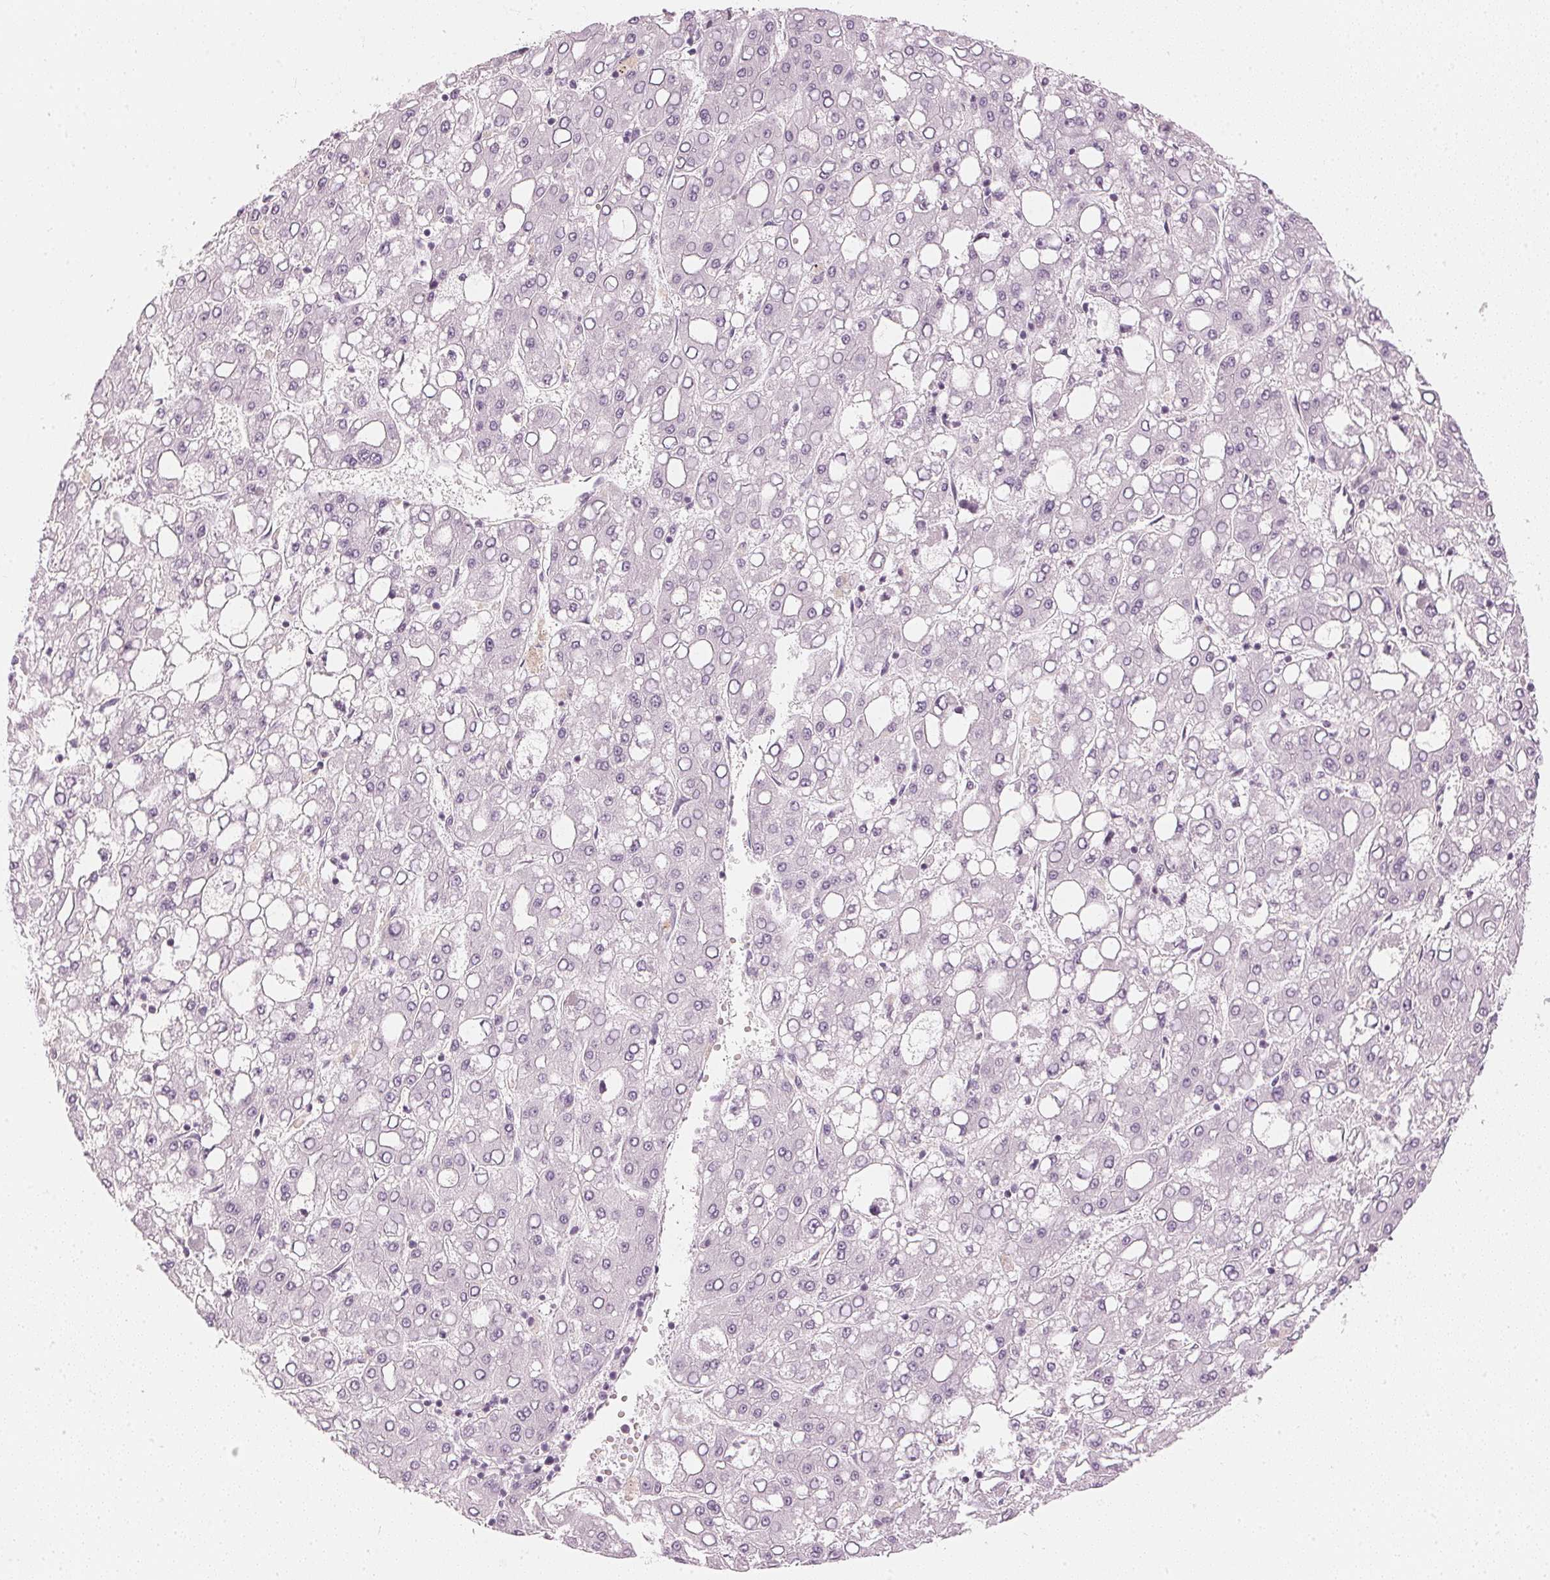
{"staining": {"intensity": "negative", "quantity": "none", "location": "none"}, "tissue": "liver cancer", "cell_type": "Tumor cells", "image_type": "cancer", "snomed": [{"axis": "morphology", "description": "Carcinoma, Hepatocellular, NOS"}, {"axis": "topography", "description": "Liver"}], "caption": "There is no significant staining in tumor cells of liver hepatocellular carcinoma.", "gene": "APLP1", "patient": {"sex": "male", "age": 65}}